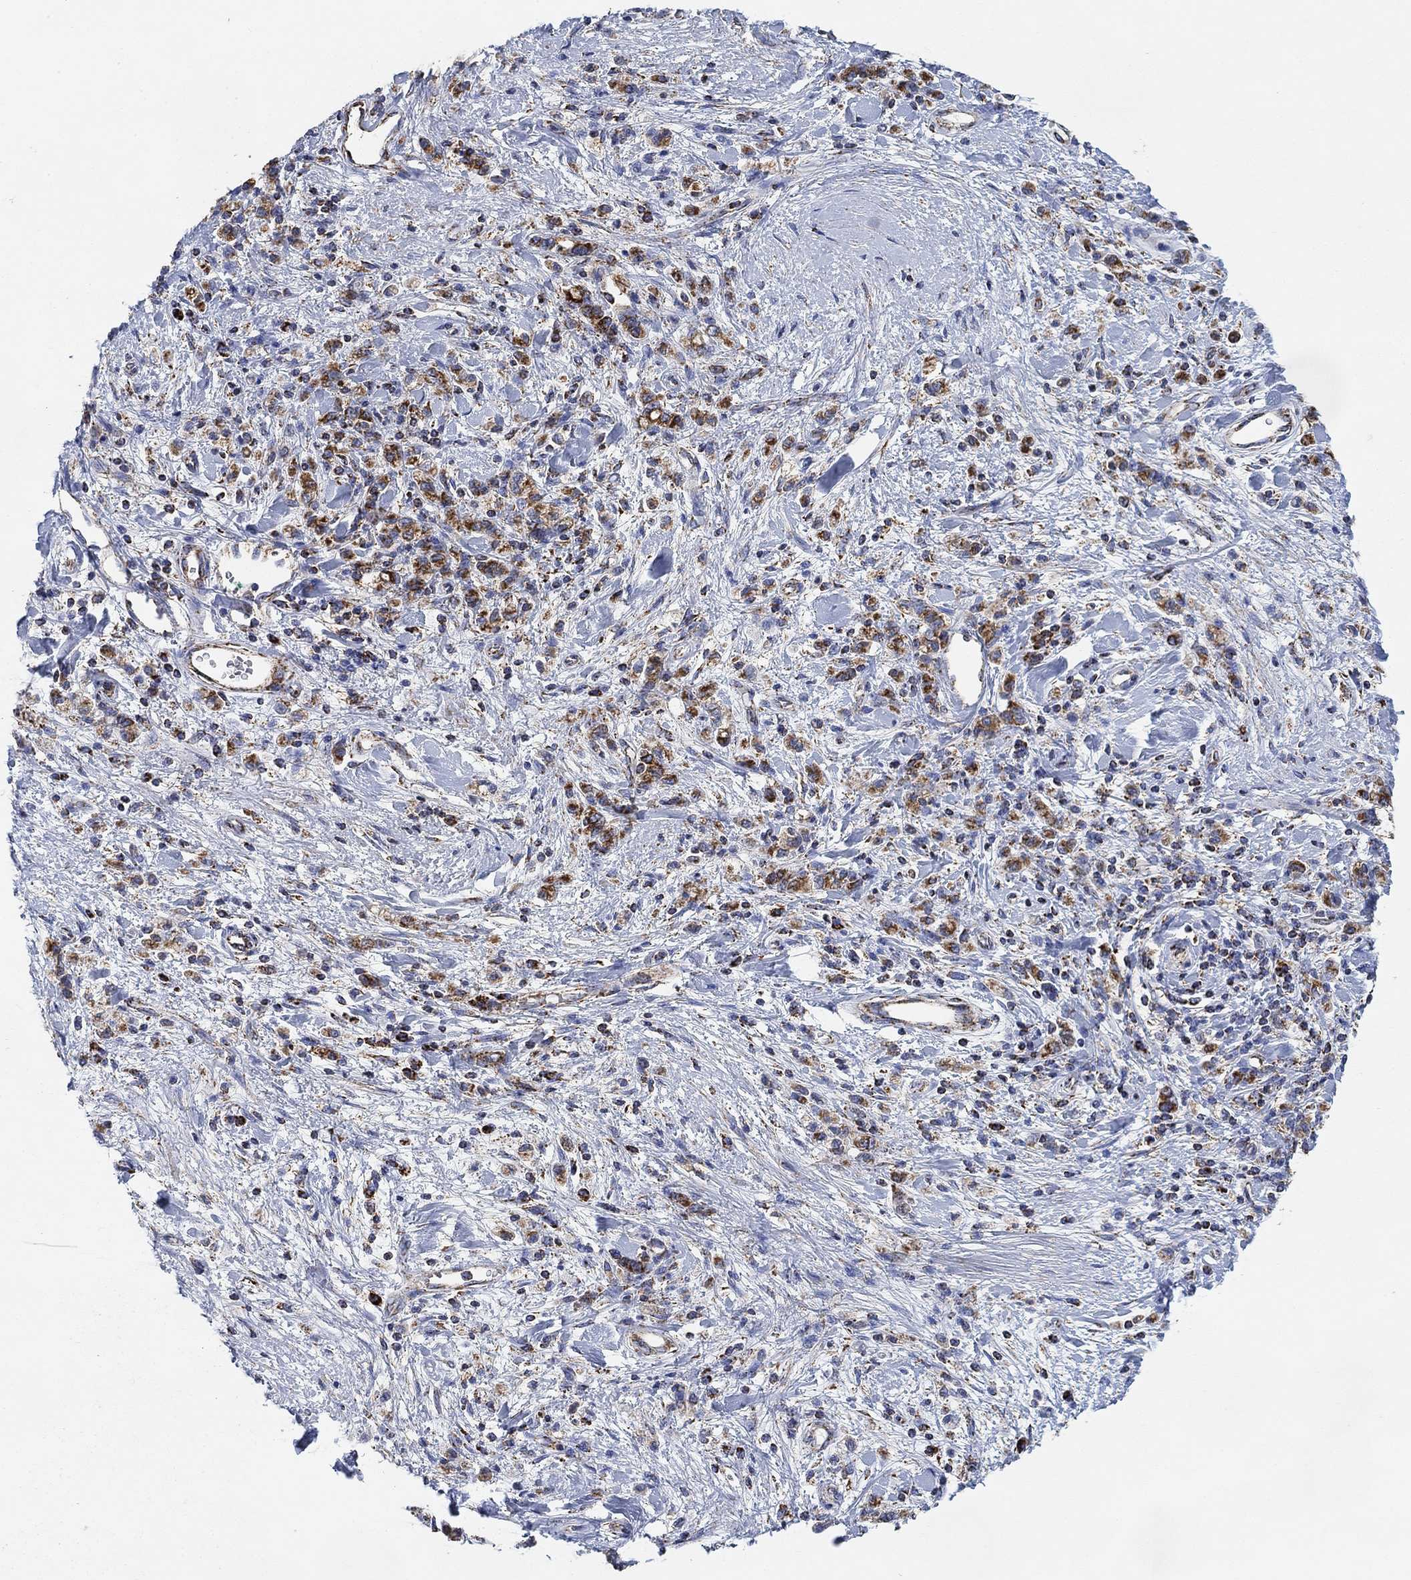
{"staining": {"intensity": "moderate", "quantity": ">75%", "location": "cytoplasmic/membranous"}, "tissue": "stomach cancer", "cell_type": "Tumor cells", "image_type": "cancer", "snomed": [{"axis": "morphology", "description": "Adenocarcinoma, NOS"}, {"axis": "topography", "description": "Stomach"}], "caption": "Stomach cancer stained with immunohistochemistry (IHC) displays moderate cytoplasmic/membranous staining in approximately >75% of tumor cells.", "gene": "NDUFS3", "patient": {"sex": "male", "age": 77}}